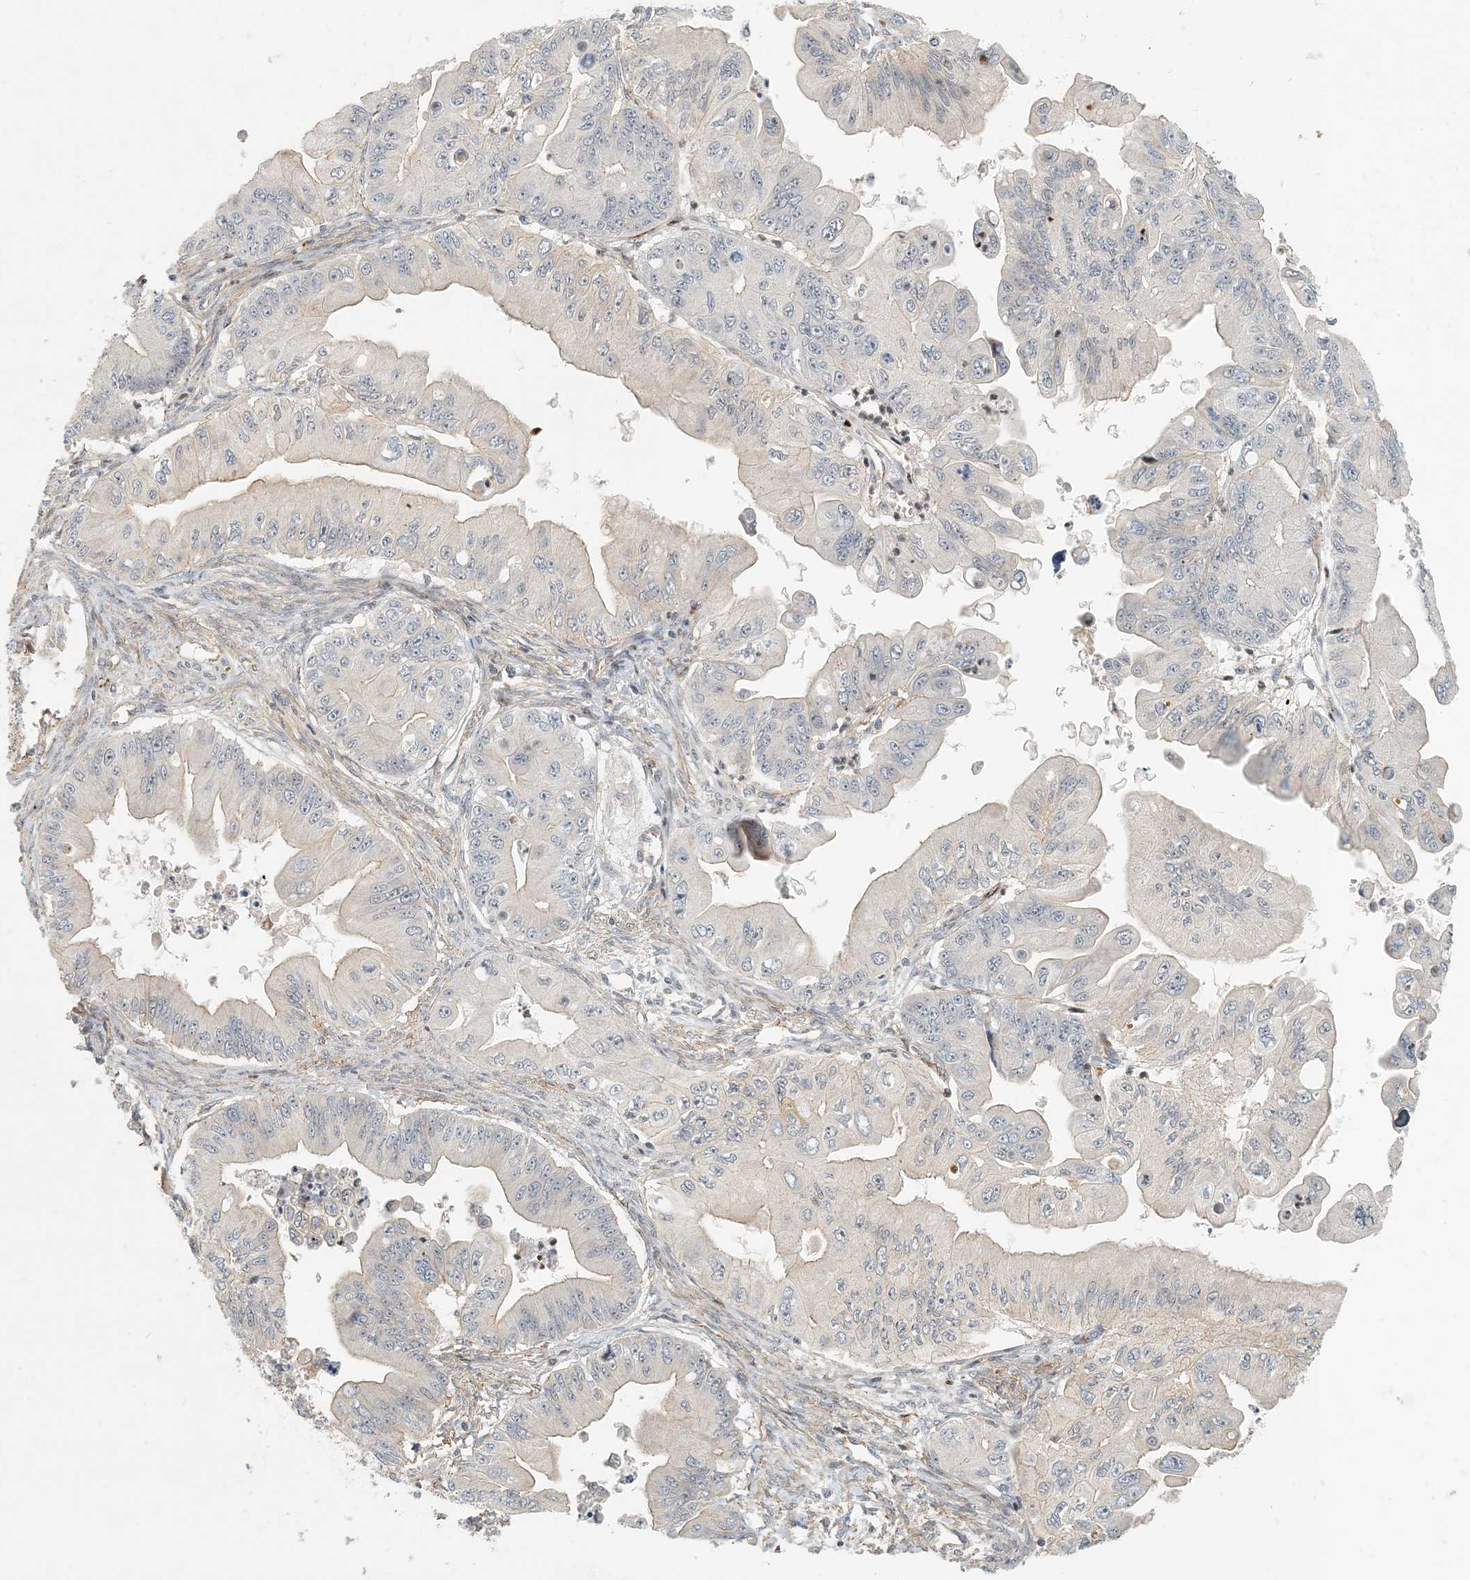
{"staining": {"intensity": "moderate", "quantity": "<25%", "location": "nuclear"}, "tissue": "ovarian cancer", "cell_type": "Tumor cells", "image_type": "cancer", "snomed": [{"axis": "morphology", "description": "Cystadenocarcinoma, mucinous, NOS"}, {"axis": "topography", "description": "Ovary"}], "caption": "Ovarian cancer stained with a brown dye exhibits moderate nuclear positive staining in approximately <25% of tumor cells.", "gene": "MAPKBP1", "patient": {"sex": "female", "age": 71}}